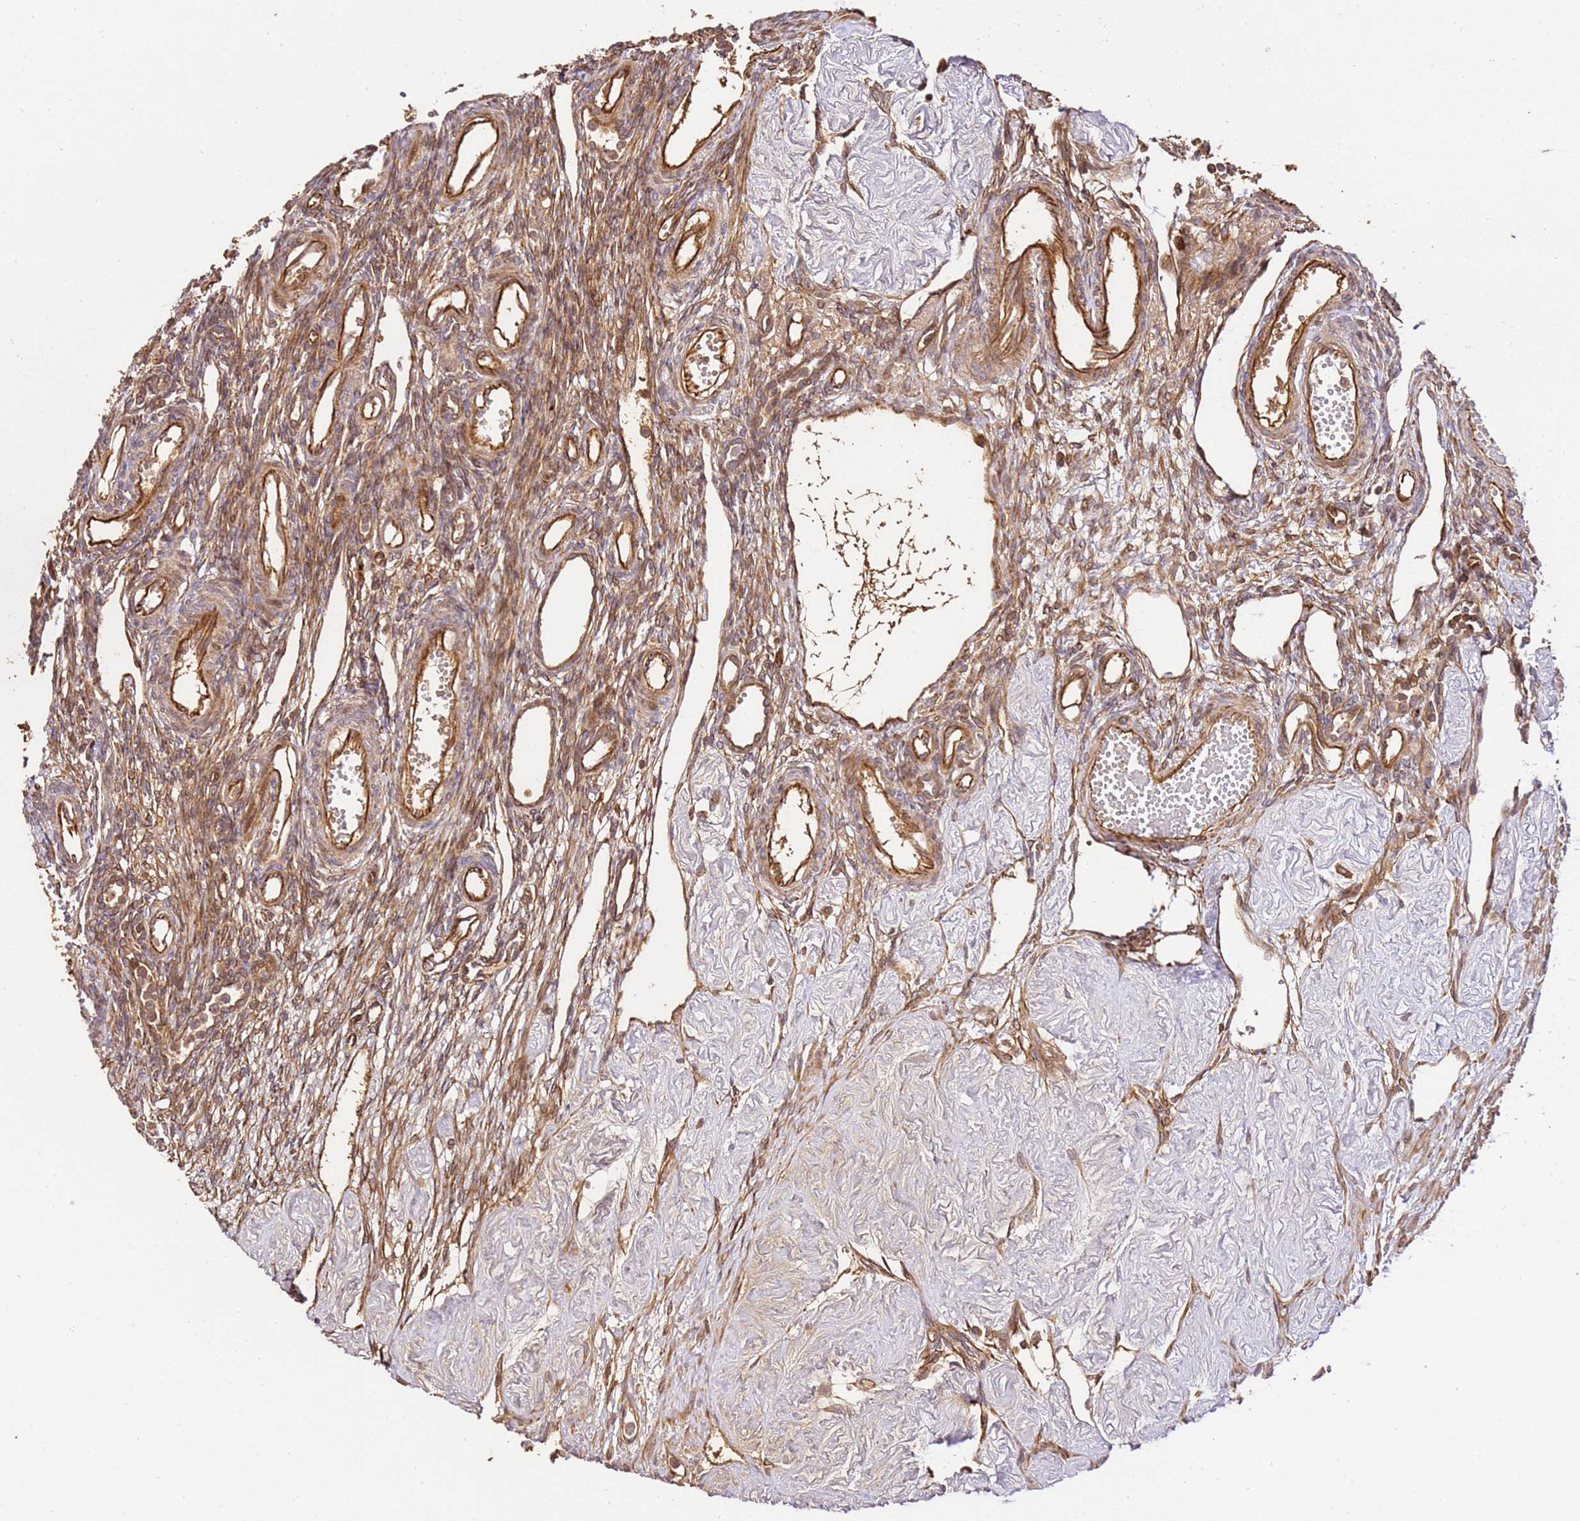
{"staining": {"intensity": "moderate", "quantity": ">75%", "location": "cytoplasmic/membranous"}, "tissue": "ovary", "cell_type": "Ovarian stroma cells", "image_type": "normal", "snomed": [{"axis": "morphology", "description": "Normal tissue, NOS"}, {"axis": "morphology", "description": "Cyst, NOS"}, {"axis": "topography", "description": "Ovary"}], "caption": "A histopathology image of human ovary stained for a protein shows moderate cytoplasmic/membranous brown staining in ovarian stroma cells. (Stains: DAB (3,3'-diaminobenzidine) in brown, nuclei in blue, Microscopy: brightfield microscopy at high magnification).", "gene": "KATNAL2", "patient": {"sex": "female", "age": 33}}